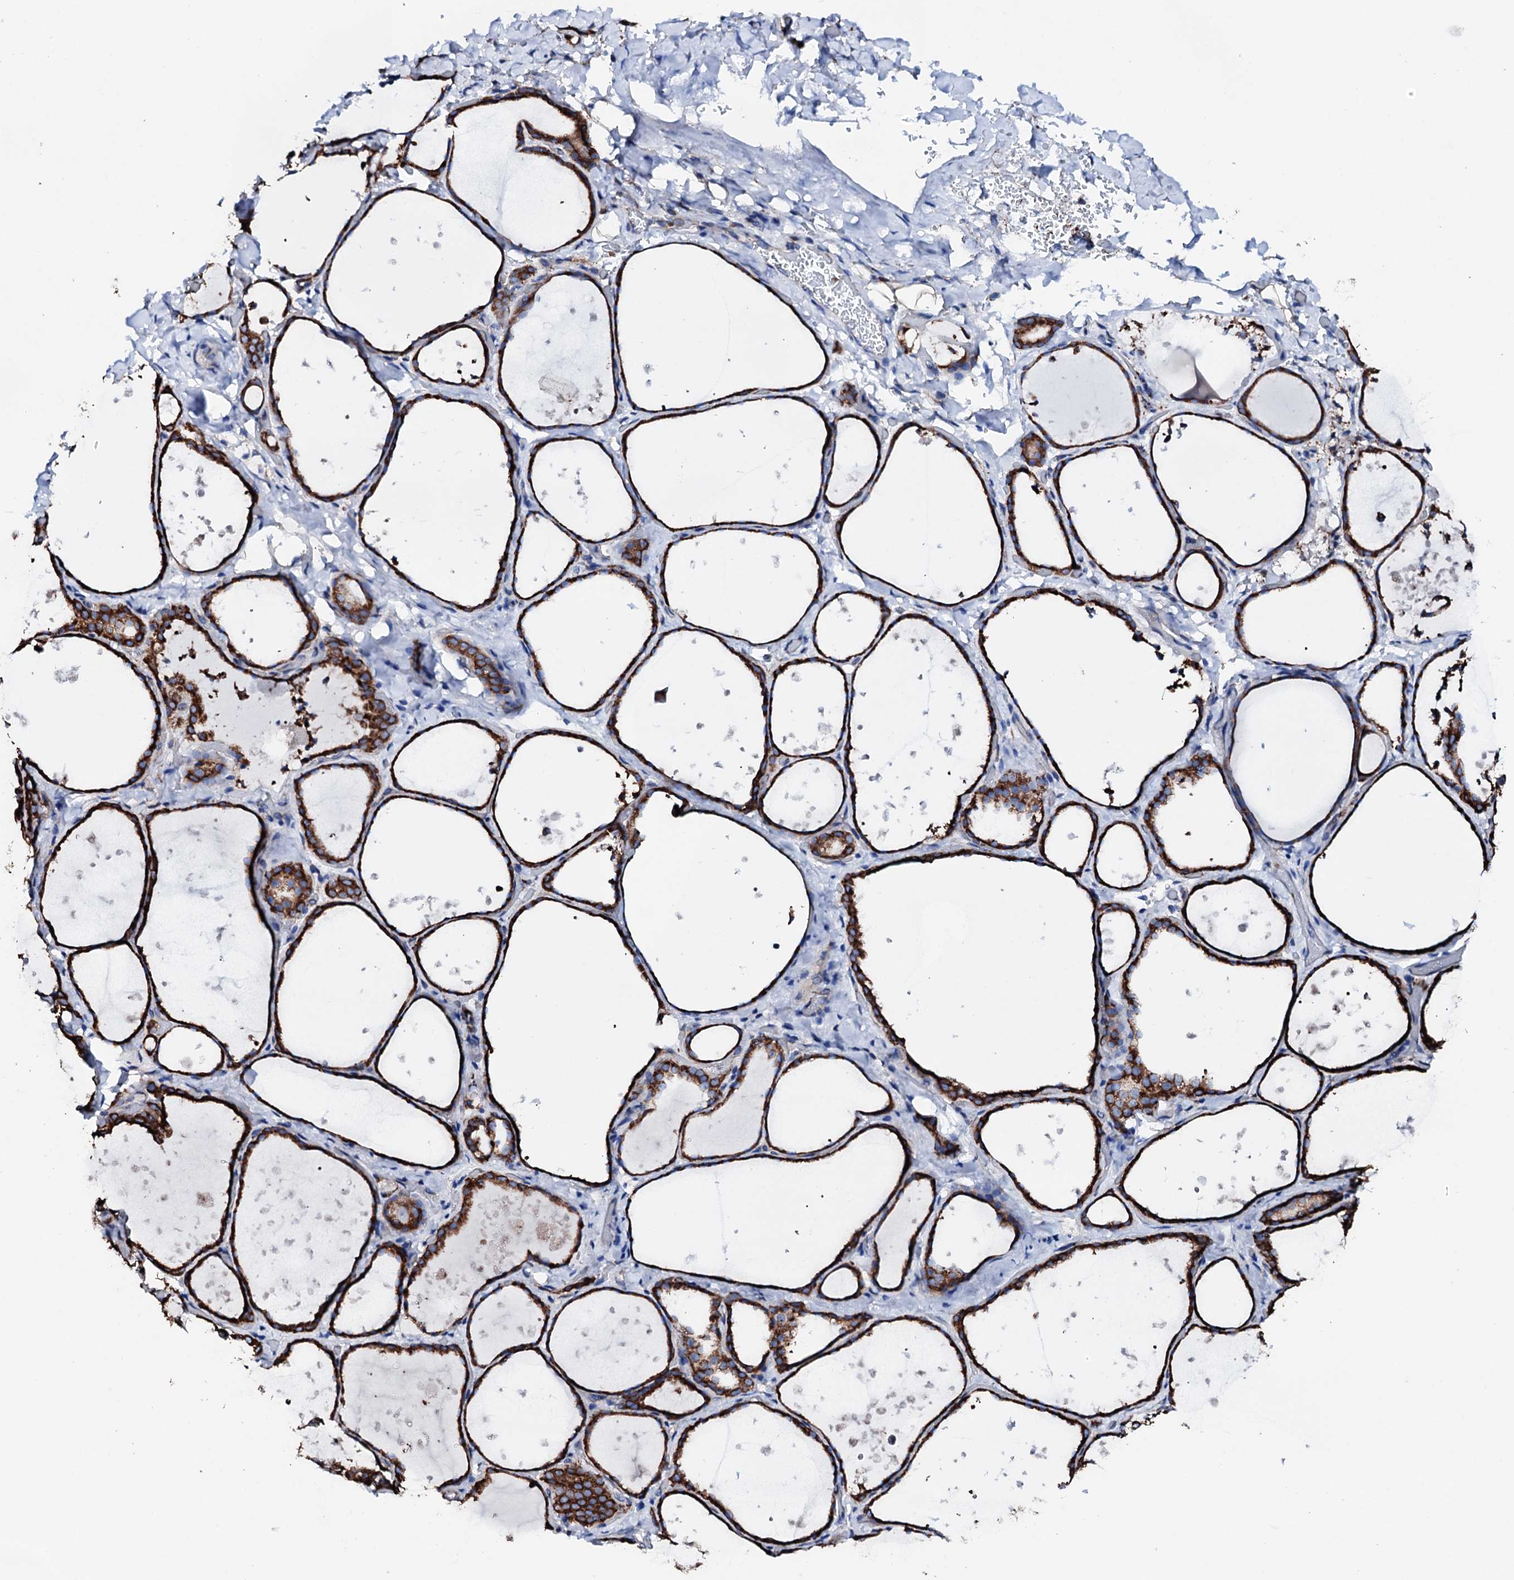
{"staining": {"intensity": "strong", "quantity": ">75%", "location": "cytoplasmic/membranous"}, "tissue": "thyroid gland", "cell_type": "Glandular cells", "image_type": "normal", "snomed": [{"axis": "morphology", "description": "Normal tissue, NOS"}, {"axis": "topography", "description": "Thyroid gland"}], "caption": "Thyroid gland stained for a protein (brown) reveals strong cytoplasmic/membranous positive staining in about >75% of glandular cells.", "gene": "AMDHD1", "patient": {"sex": "female", "age": 44}}